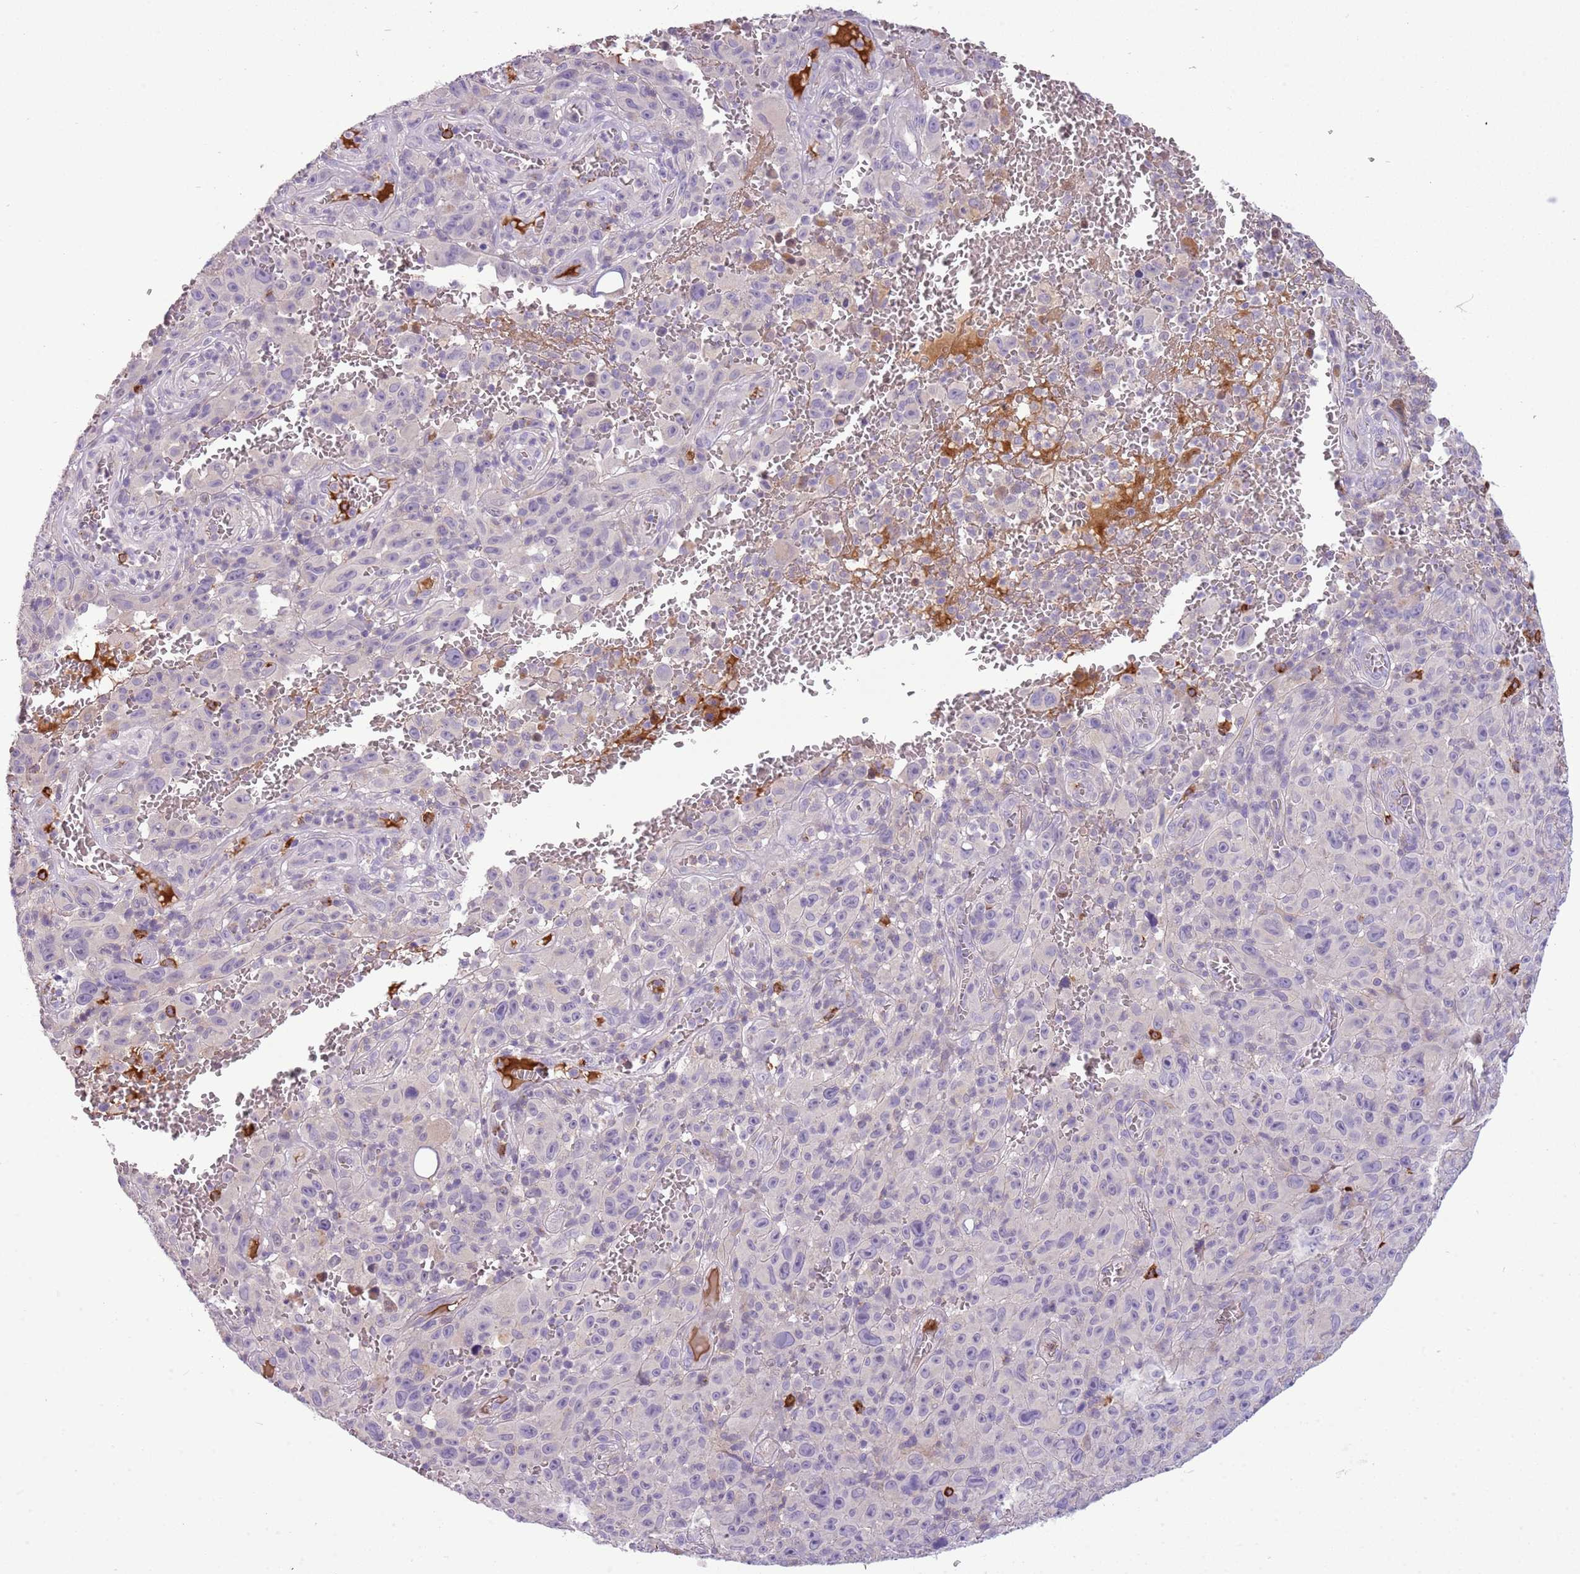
{"staining": {"intensity": "negative", "quantity": "none", "location": "none"}, "tissue": "melanoma", "cell_type": "Tumor cells", "image_type": "cancer", "snomed": [{"axis": "morphology", "description": "Malignant melanoma, NOS"}, {"axis": "topography", "description": "Skin"}], "caption": "The immunohistochemistry micrograph has no significant expression in tumor cells of melanoma tissue.", "gene": "SCAMP5", "patient": {"sex": "female", "age": 82}}